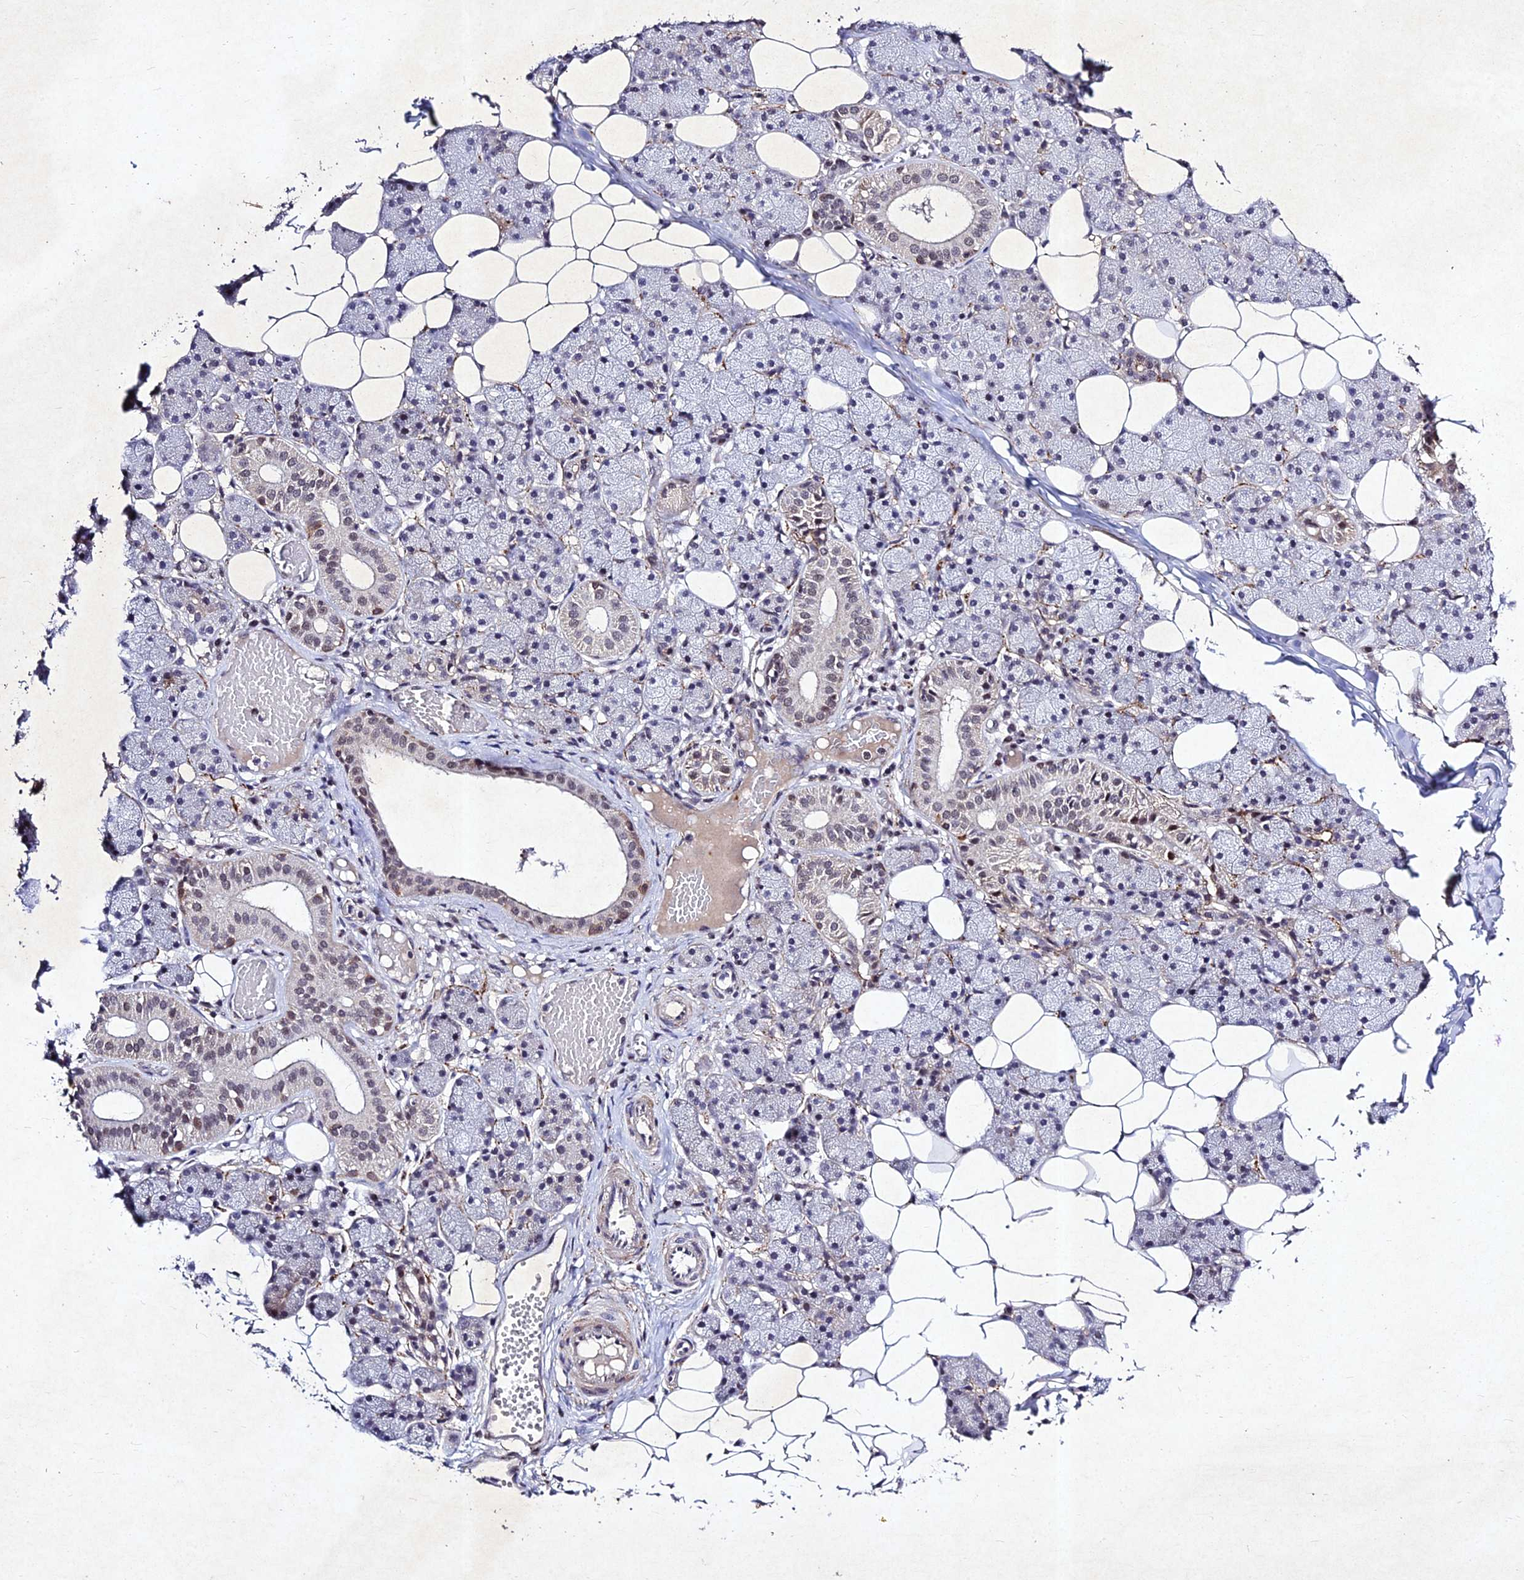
{"staining": {"intensity": "moderate", "quantity": "<25%", "location": "nuclear"}, "tissue": "salivary gland", "cell_type": "Glandular cells", "image_type": "normal", "snomed": [{"axis": "morphology", "description": "Normal tissue, NOS"}, {"axis": "topography", "description": "Salivary gland"}], "caption": "Immunohistochemical staining of normal salivary gland demonstrates moderate nuclear protein expression in about <25% of glandular cells.", "gene": "RAVER1", "patient": {"sex": "female", "age": 33}}